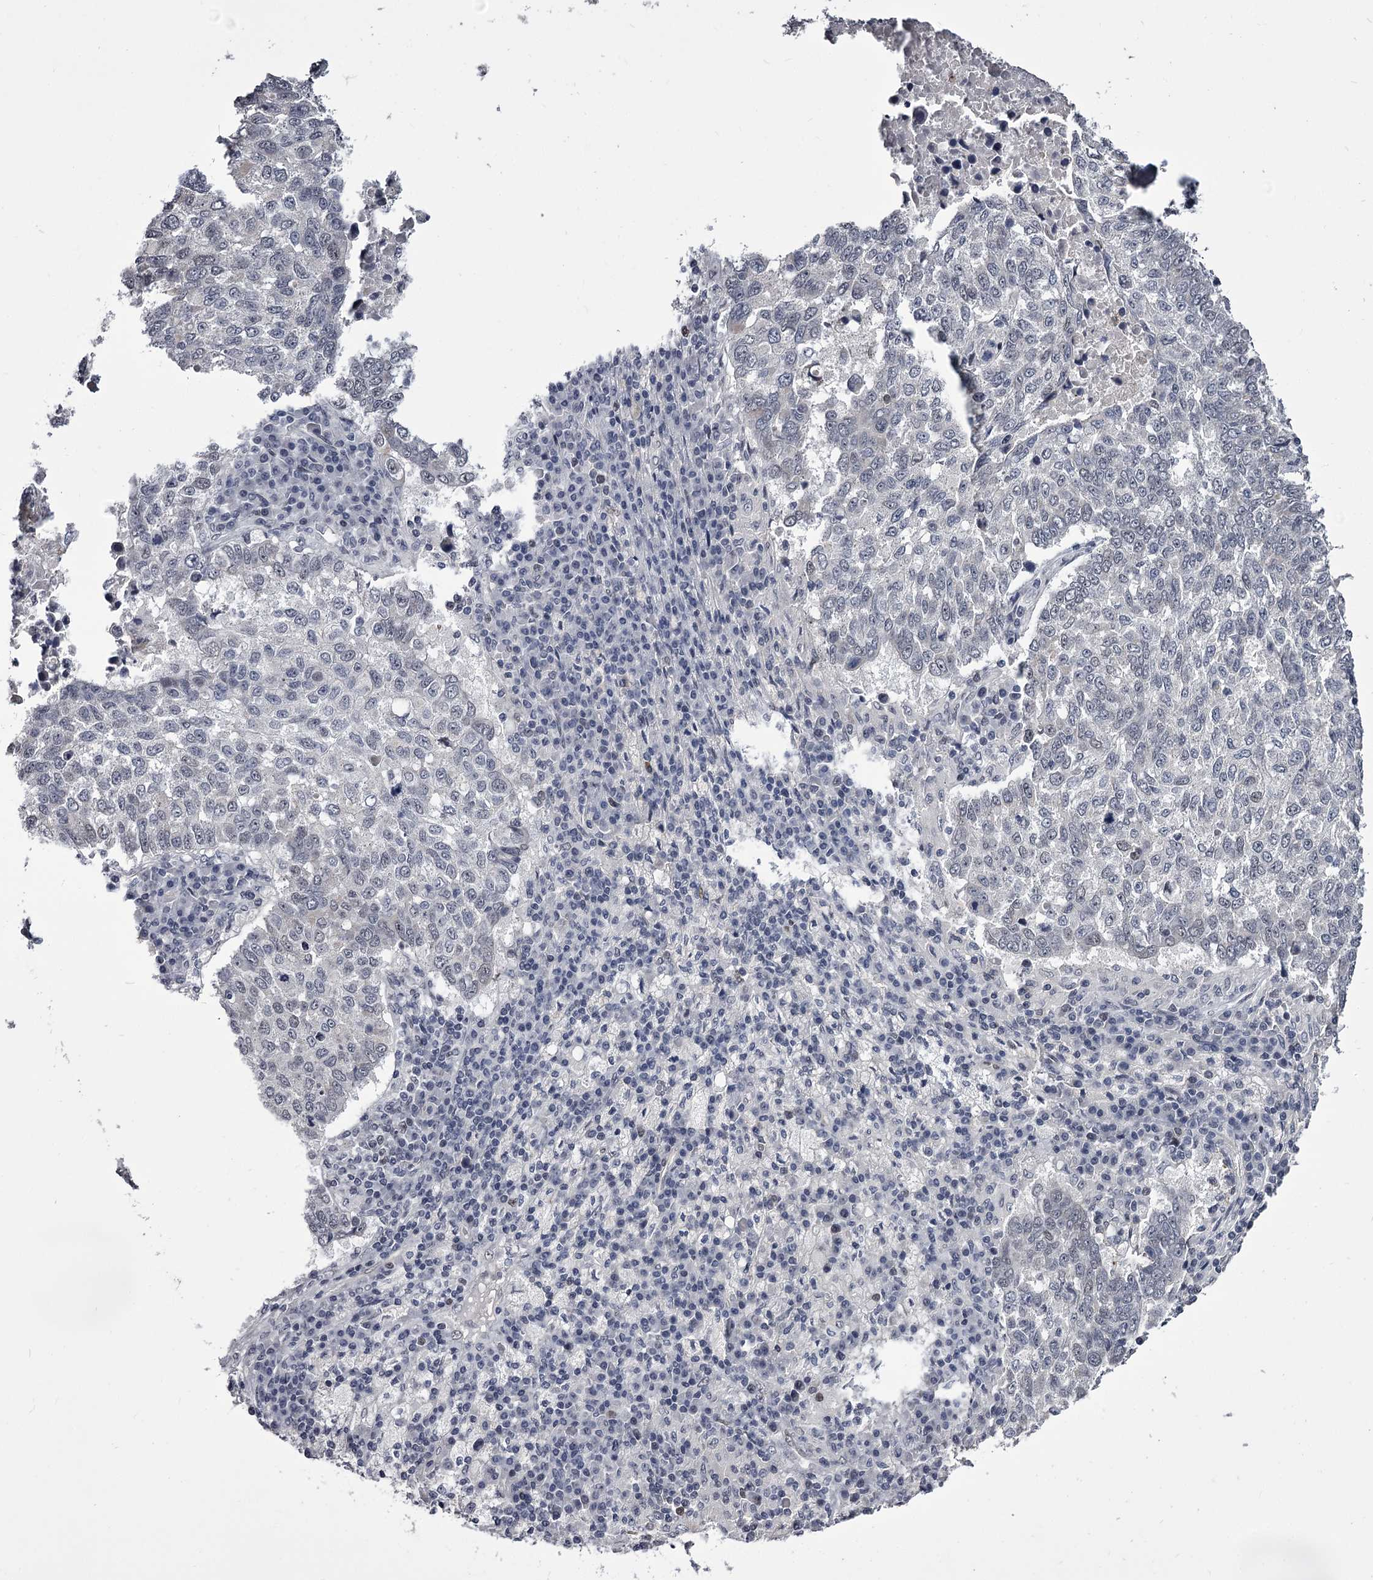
{"staining": {"intensity": "negative", "quantity": "none", "location": "none"}, "tissue": "lung cancer", "cell_type": "Tumor cells", "image_type": "cancer", "snomed": [{"axis": "morphology", "description": "Squamous cell carcinoma, NOS"}, {"axis": "topography", "description": "Lung"}], "caption": "Immunohistochemistry photomicrograph of neoplastic tissue: human squamous cell carcinoma (lung) stained with DAB demonstrates no significant protein staining in tumor cells. (DAB immunohistochemistry with hematoxylin counter stain).", "gene": "OVOL2", "patient": {"sex": "male", "age": 73}}